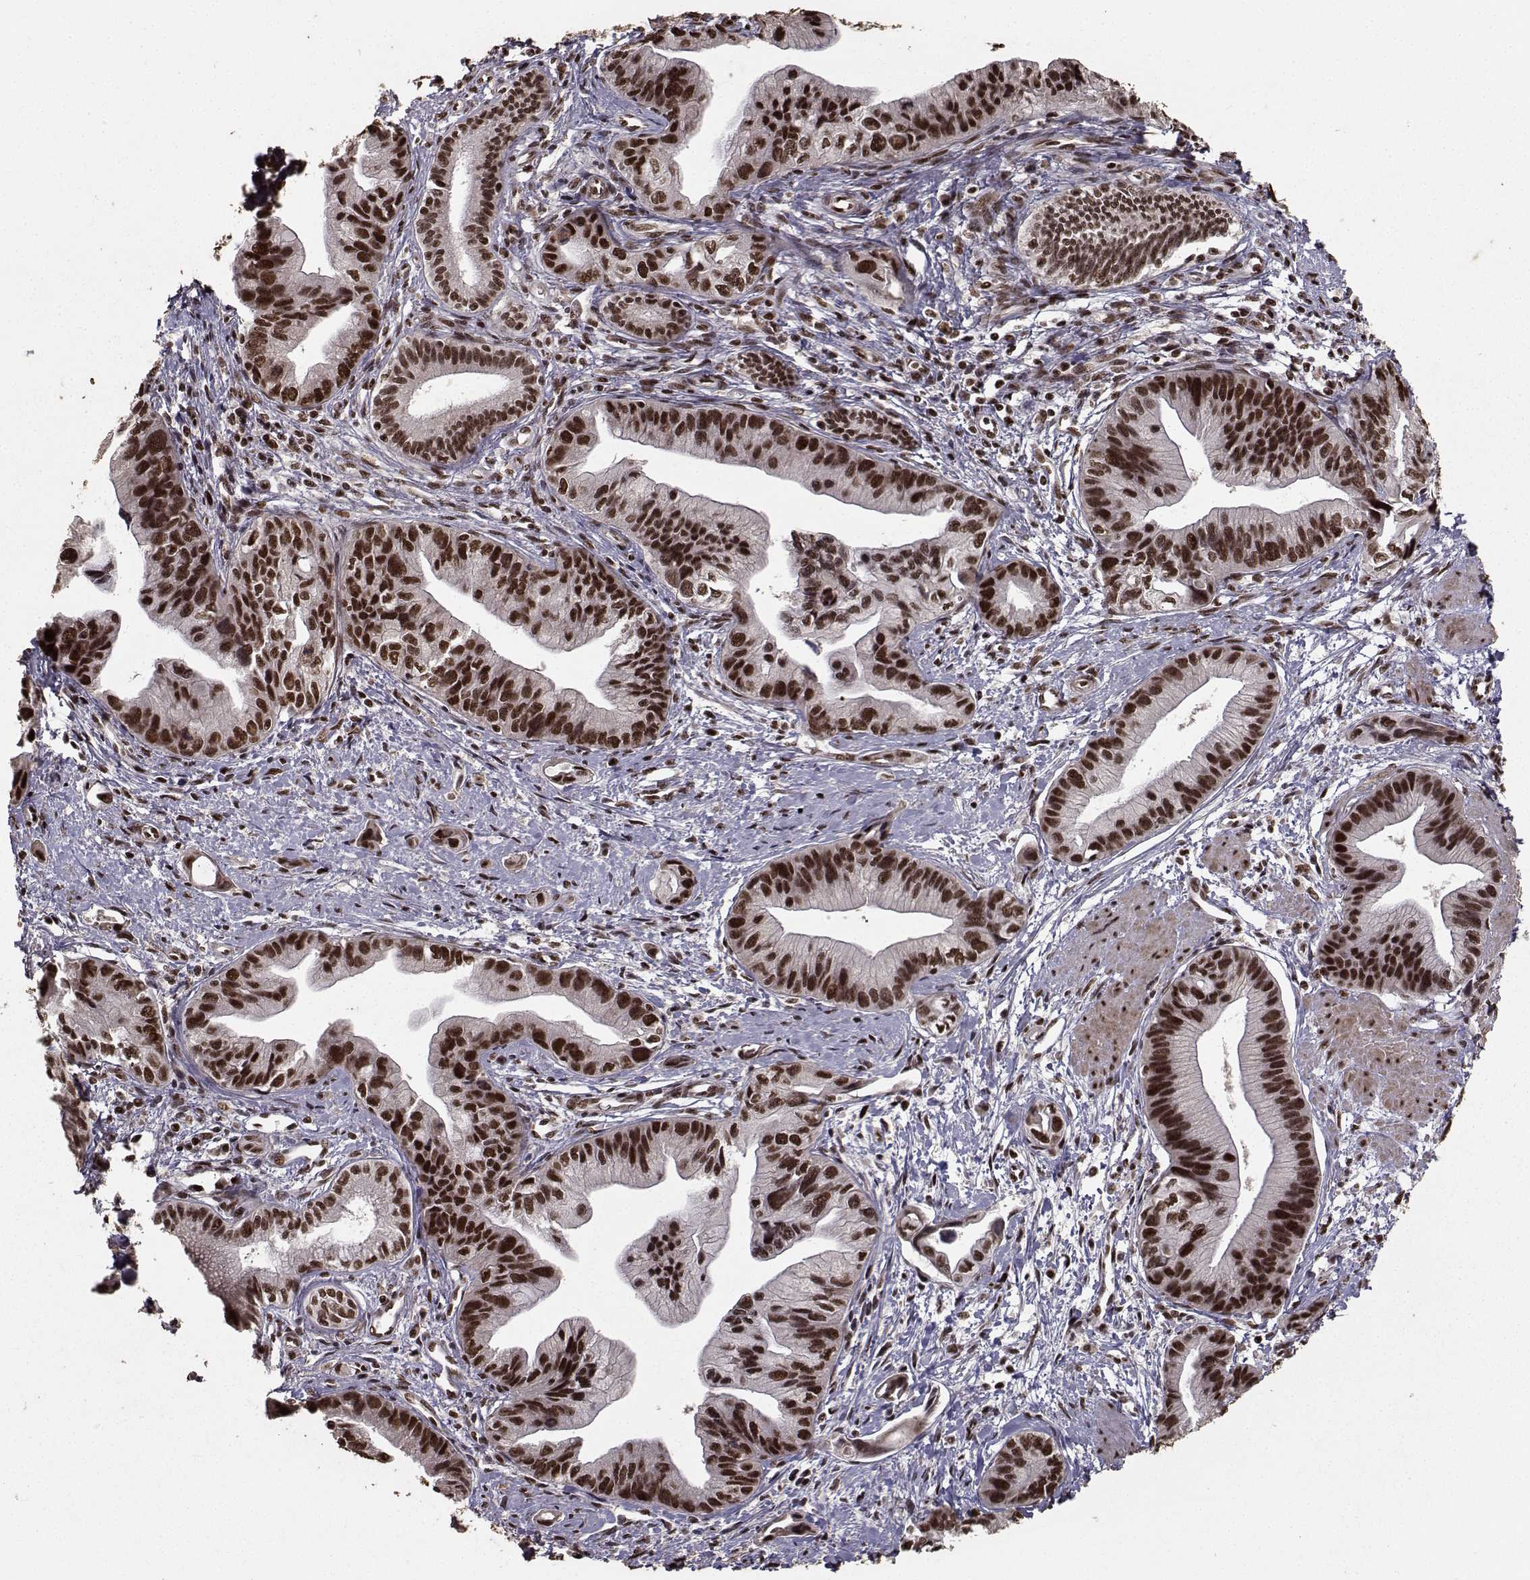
{"staining": {"intensity": "strong", "quantity": ">75%", "location": "nuclear"}, "tissue": "pancreatic cancer", "cell_type": "Tumor cells", "image_type": "cancer", "snomed": [{"axis": "morphology", "description": "Adenocarcinoma, NOS"}, {"axis": "topography", "description": "Pancreas"}], "caption": "Tumor cells demonstrate strong nuclear expression in about >75% of cells in pancreatic cancer. (Brightfield microscopy of DAB IHC at high magnification).", "gene": "SF1", "patient": {"sex": "female", "age": 61}}